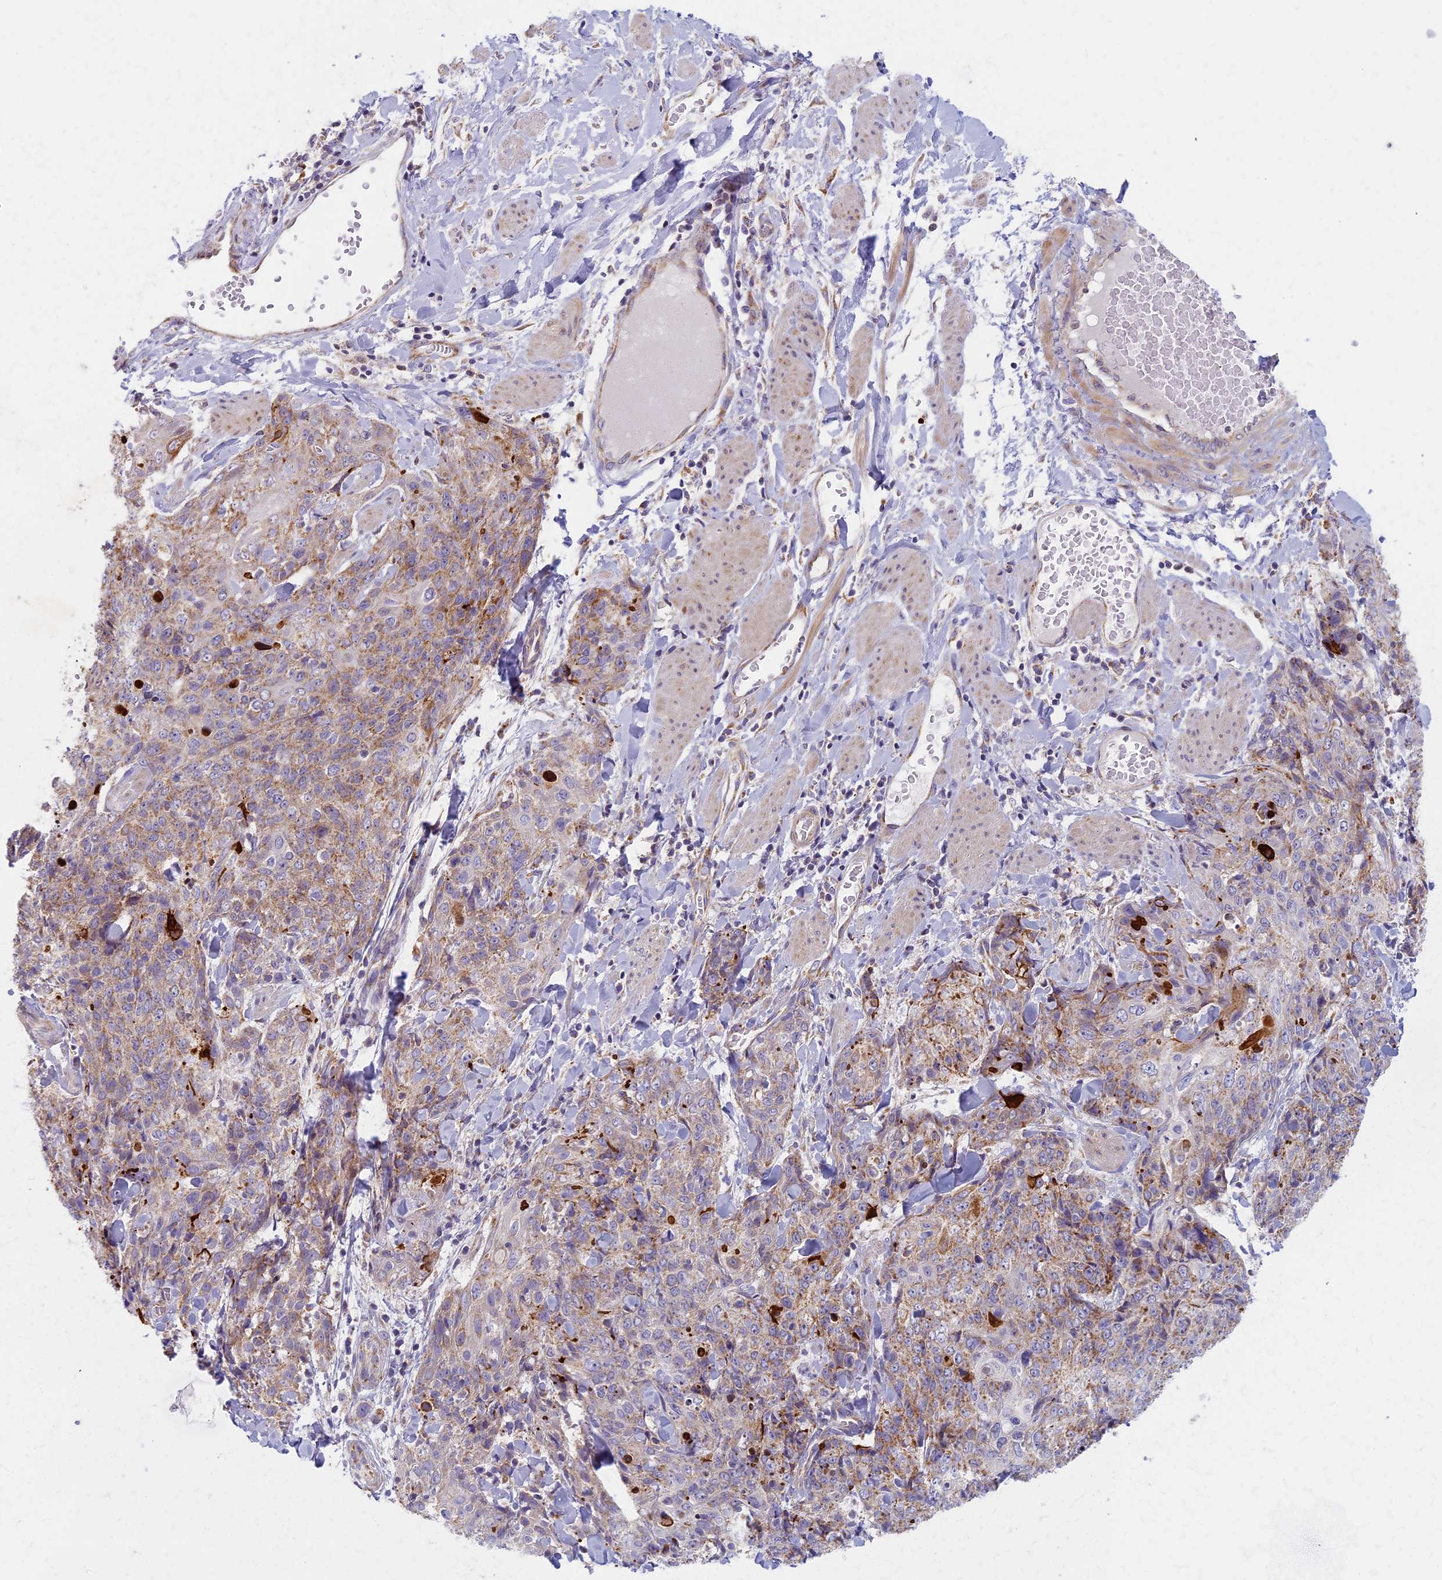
{"staining": {"intensity": "moderate", "quantity": "25%-75%", "location": "cytoplasmic/membranous"}, "tissue": "skin cancer", "cell_type": "Tumor cells", "image_type": "cancer", "snomed": [{"axis": "morphology", "description": "Squamous cell carcinoma, NOS"}, {"axis": "topography", "description": "Skin"}, {"axis": "topography", "description": "Vulva"}], "caption": "Skin squamous cell carcinoma stained with a protein marker exhibits moderate staining in tumor cells.", "gene": "MRPS25", "patient": {"sex": "female", "age": 85}}